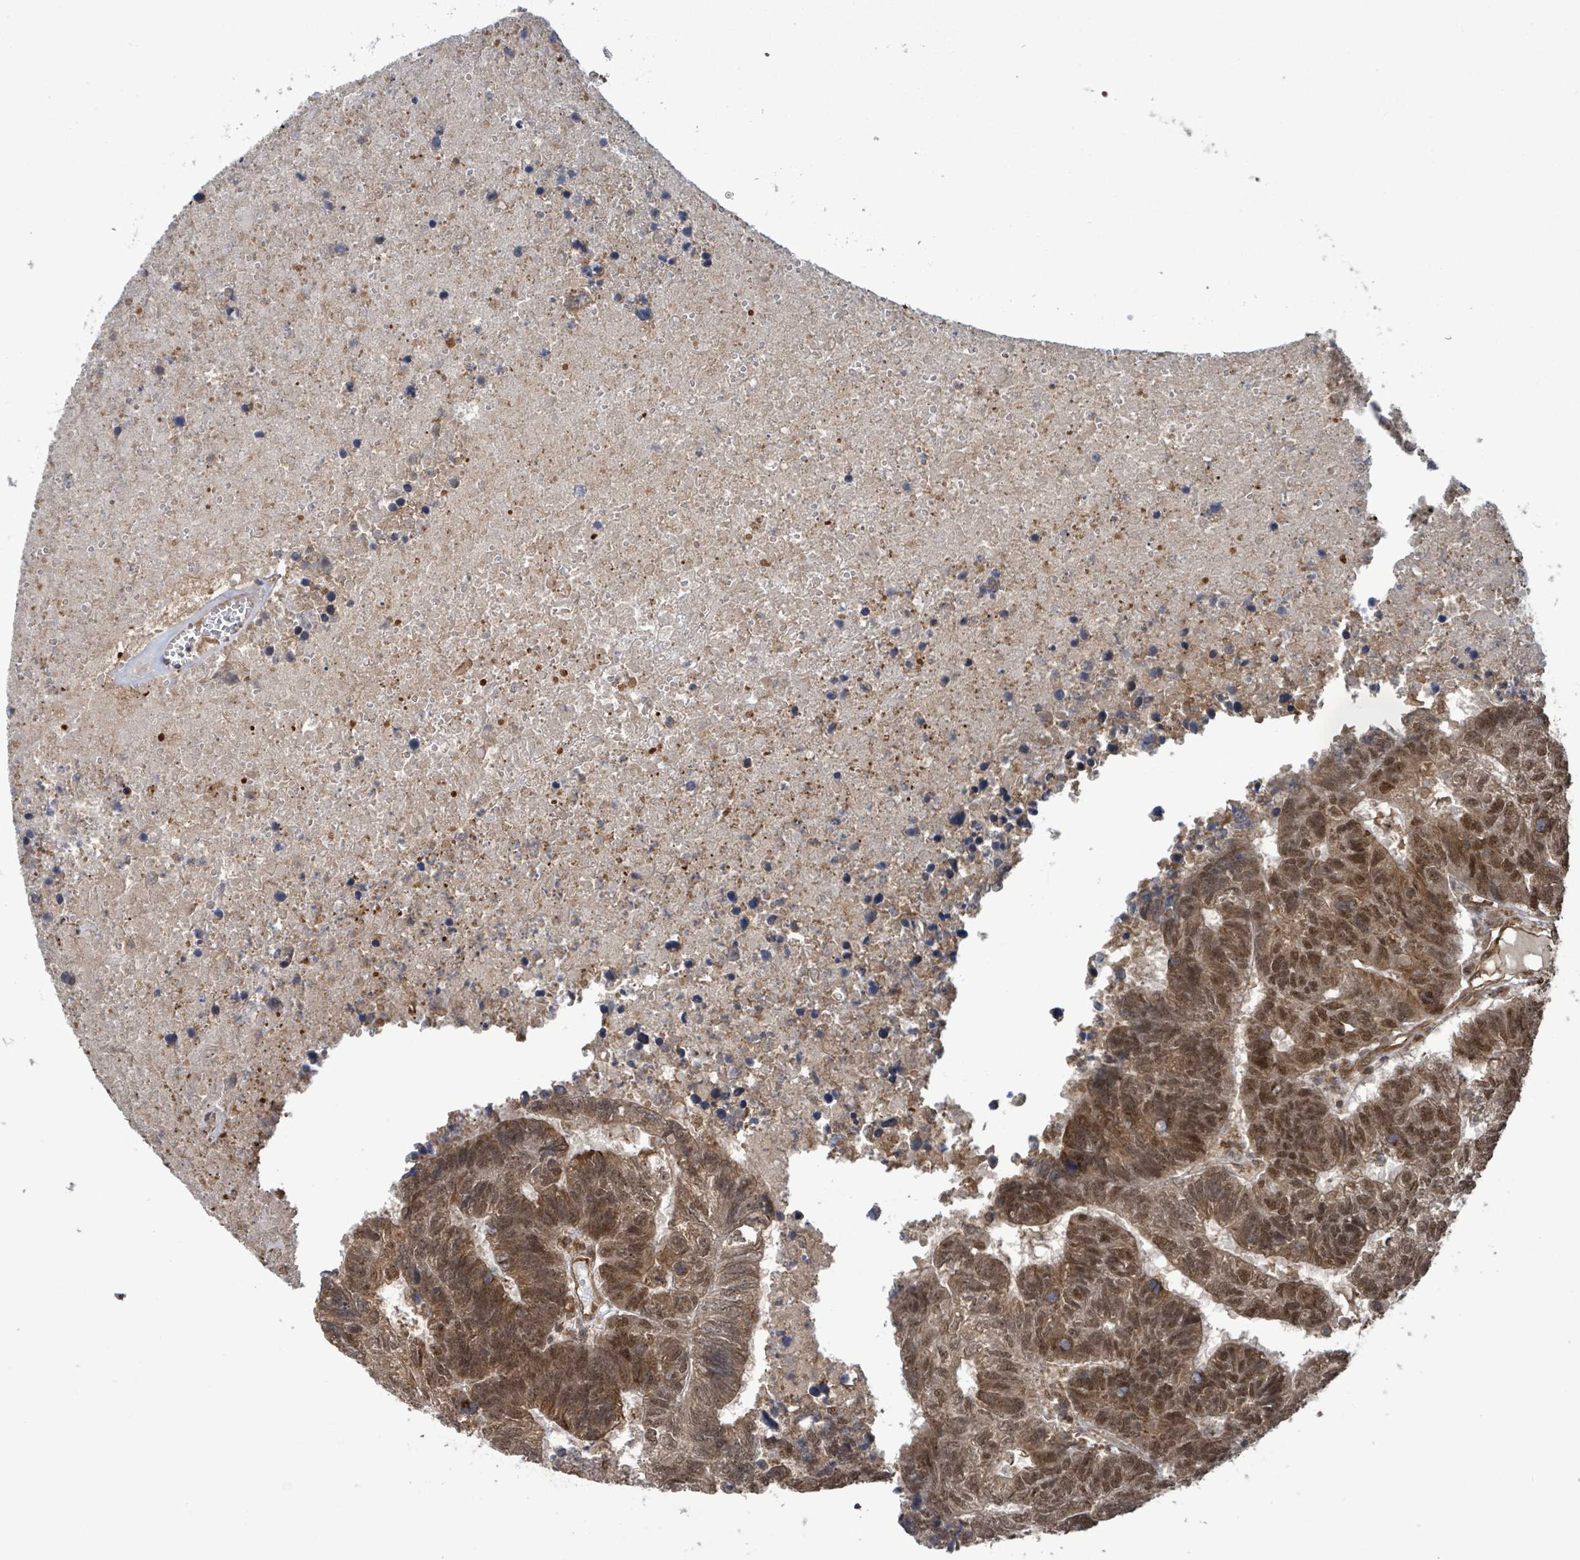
{"staining": {"intensity": "moderate", "quantity": ">75%", "location": "cytoplasmic/membranous,nuclear"}, "tissue": "colorectal cancer", "cell_type": "Tumor cells", "image_type": "cancer", "snomed": [{"axis": "morphology", "description": "Adenocarcinoma, NOS"}, {"axis": "topography", "description": "Colon"}], "caption": "Immunohistochemical staining of human adenocarcinoma (colorectal) exhibits moderate cytoplasmic/membranous and nuclear protein positivity in about >75% of tumor cells.", "gene": "KLC1", "patient": {"sex": "female", "age": 48}}